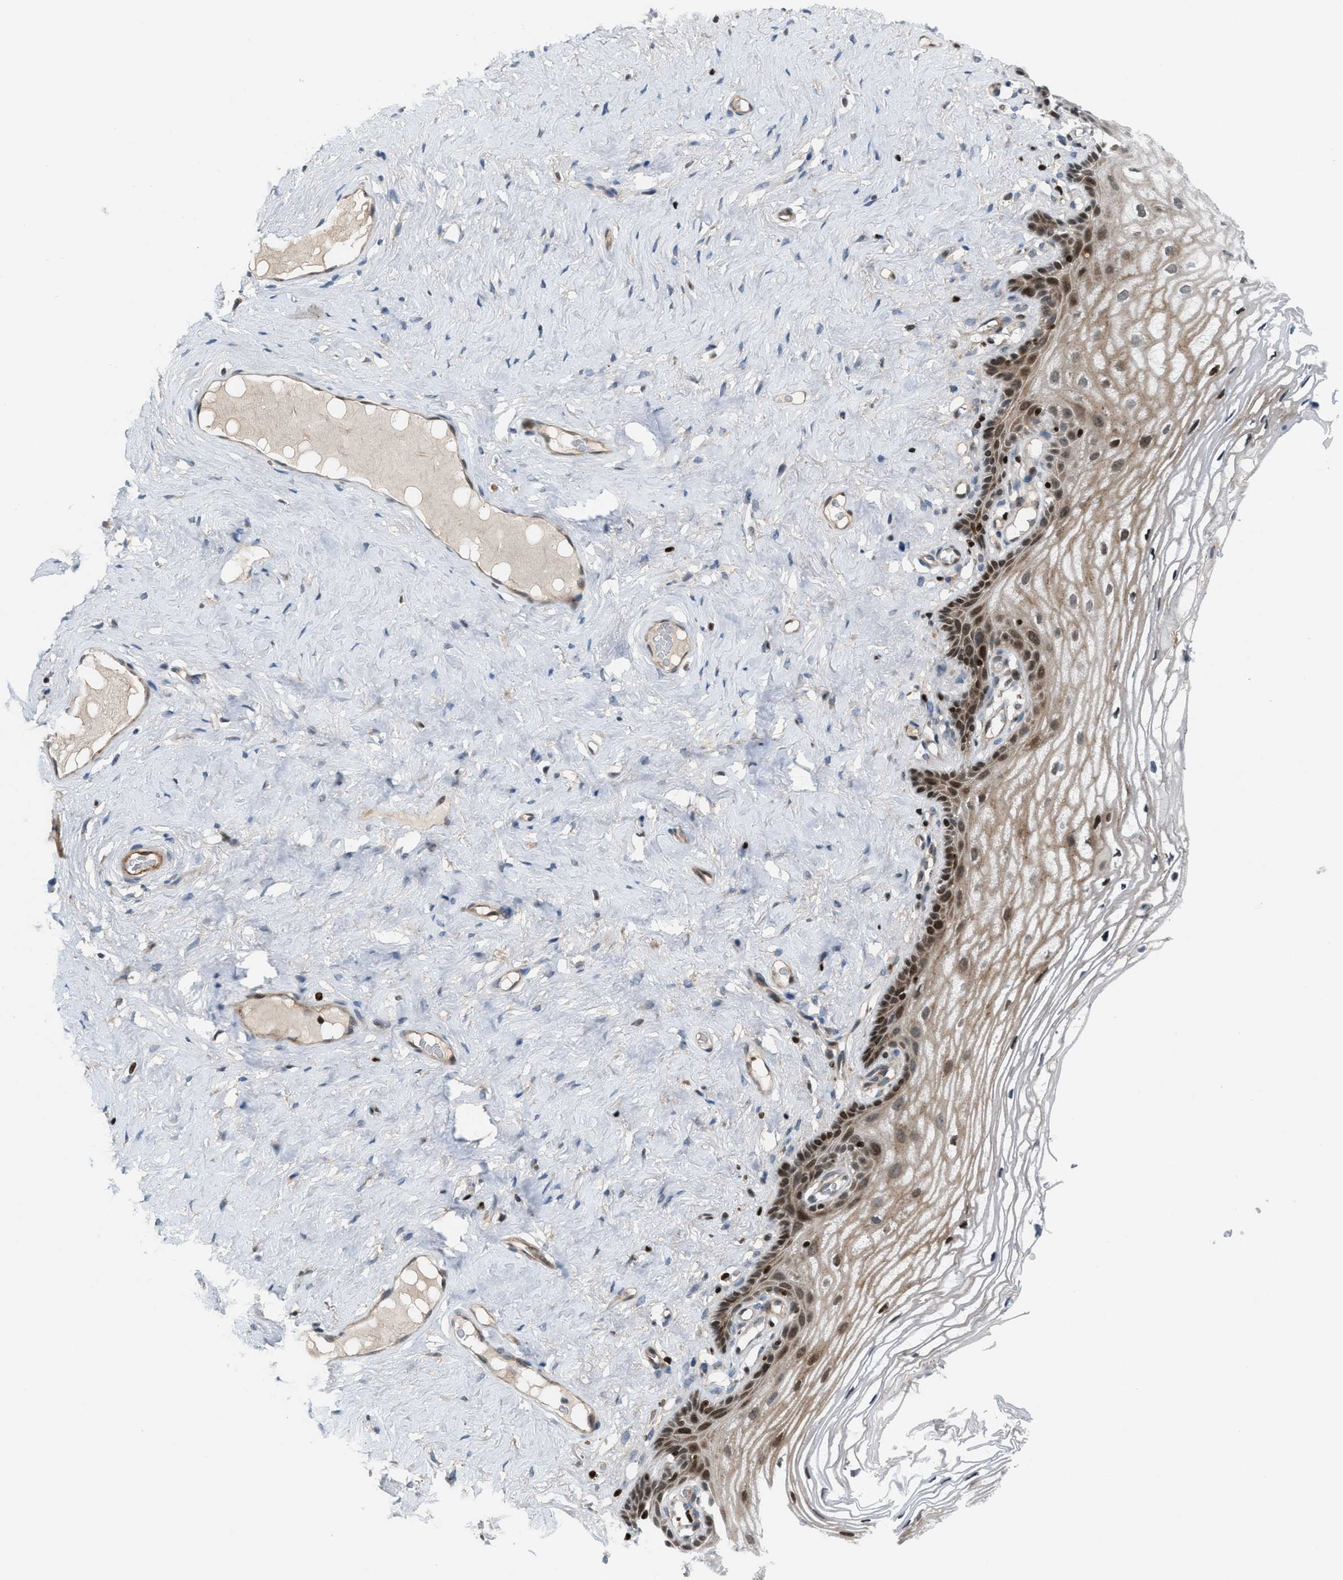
{"staining": {"intensity": "moderate", "quantity": ">75%", "location": "cytoplasmic/membranous,nuclear"}, "tissue": "vagina", "cell_type": "Squamous epithelial cells", "image_type": "normal", "snomed": [{"axis": "morphology", "description": "Normal tissue, NOS"}, {"axis": "morphology", "description": "Adenocarcinoma, NOS"}, {"axis": "topography", "description": "Rectum"}, {"axis": "topography", "description": "Vagina"}], "caption": "Immunohistochemistry histopathology image of normal human vagina stained for a protein (brown), which demonstrates medium levels of moderate cytoplasmic/membranous,nuclear positivity in about >75% of squamous epithelial cells.", "gene": "ZNF276", "patient": {"sex": "female", "age": 71}}